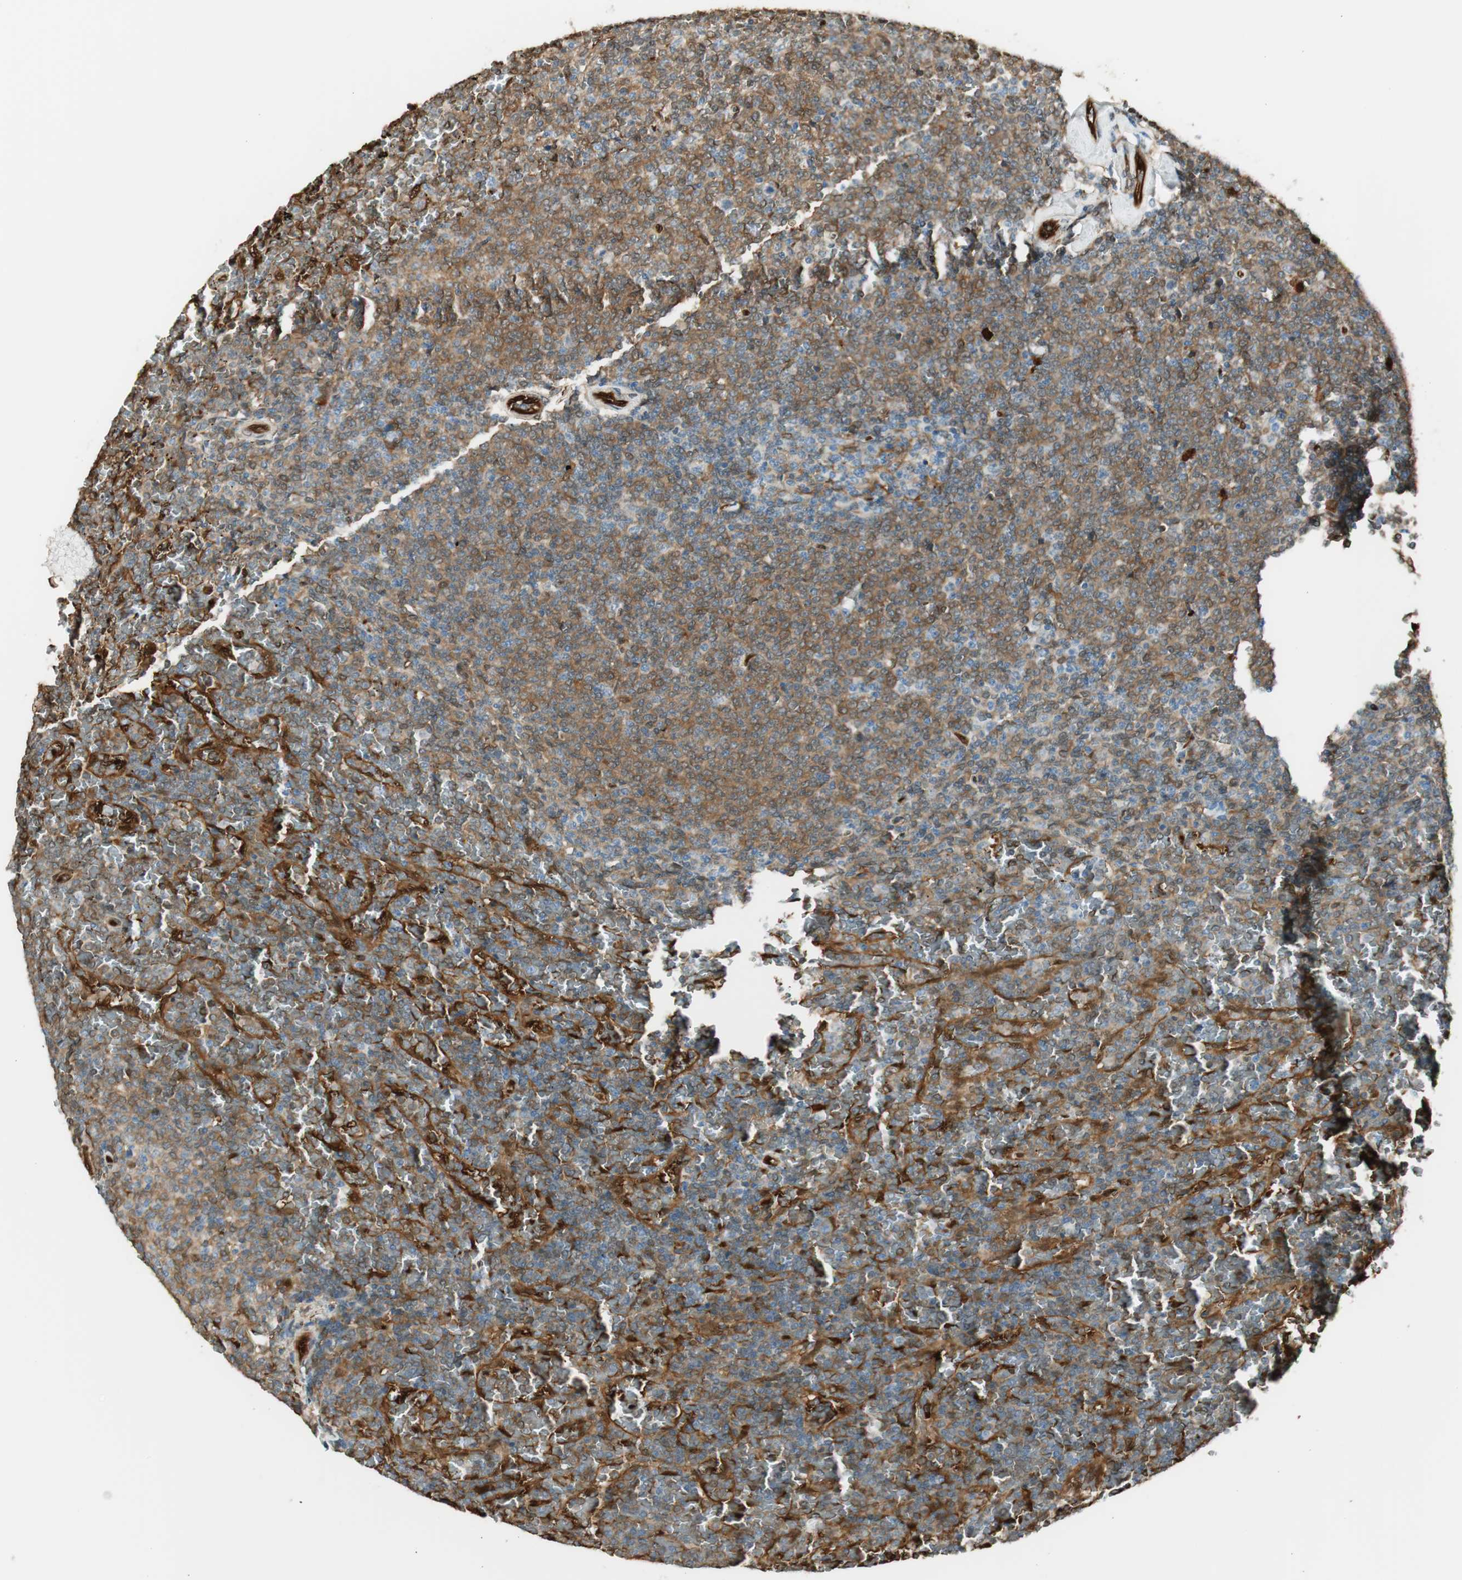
{"staining": {"intensity": "moderate", "quantity": ">75%", "location": "cytoplasmic/membranous"}, "tissue": "lymphoma", "cell_type": "Tumor cells", "image_type": "cancer", "snomed": [{"axis": "morphology", "description": "Malignant lymphoma, non-Hodgkin's type, Low grade"}, {"axis": "topography", "description": "Spleen"}], "caption": "DAB (3,3'-diaminobenzidine) immunohistochemical staining of human lymphoma reveals moderate cytoplasmic/membranous protein expression in about >75% of tumor cells.", "gene": "SERPINB6", "patient": {"sex": "female", "age": 77}}